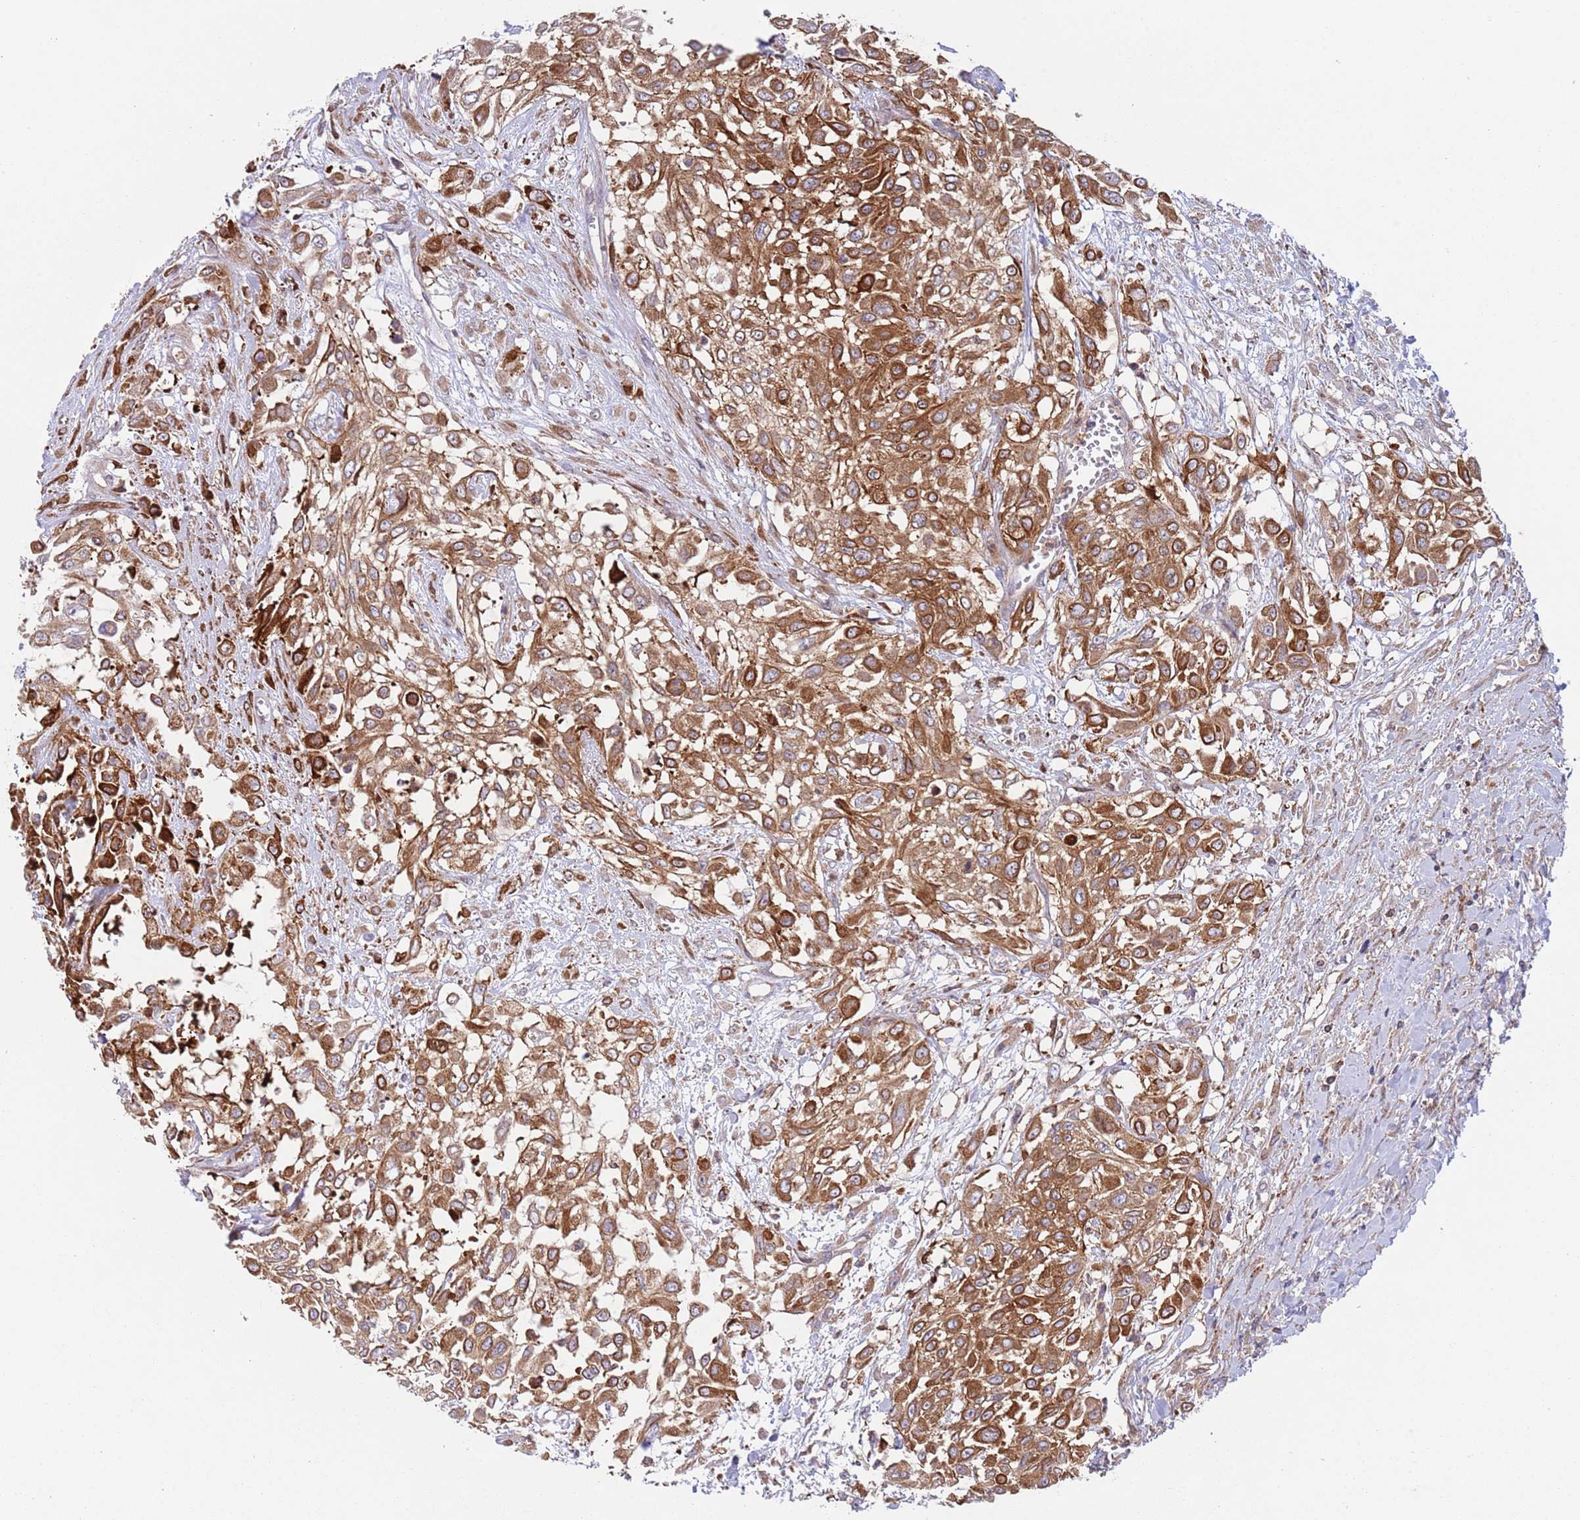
{"staining": {"intensity": "strong", "quantity": ">75%", "location": "cytoplasmic/membranous"}, "tissue": "urothelial cancer", "cell_type": "Tumor cells", "image_type": "cancer", "snomed": [{"axis": "morphology", "description": "Urothelial carcinoma, High grade"}, {"axis": "topography", "description": "Urinary bladder"}], "caption": "Human urothelial cancer stained with a protein marker displays strong staining in tumor cells.", "gene": "ZMYM5", "patient": {"sex": "male", "age": 57}}